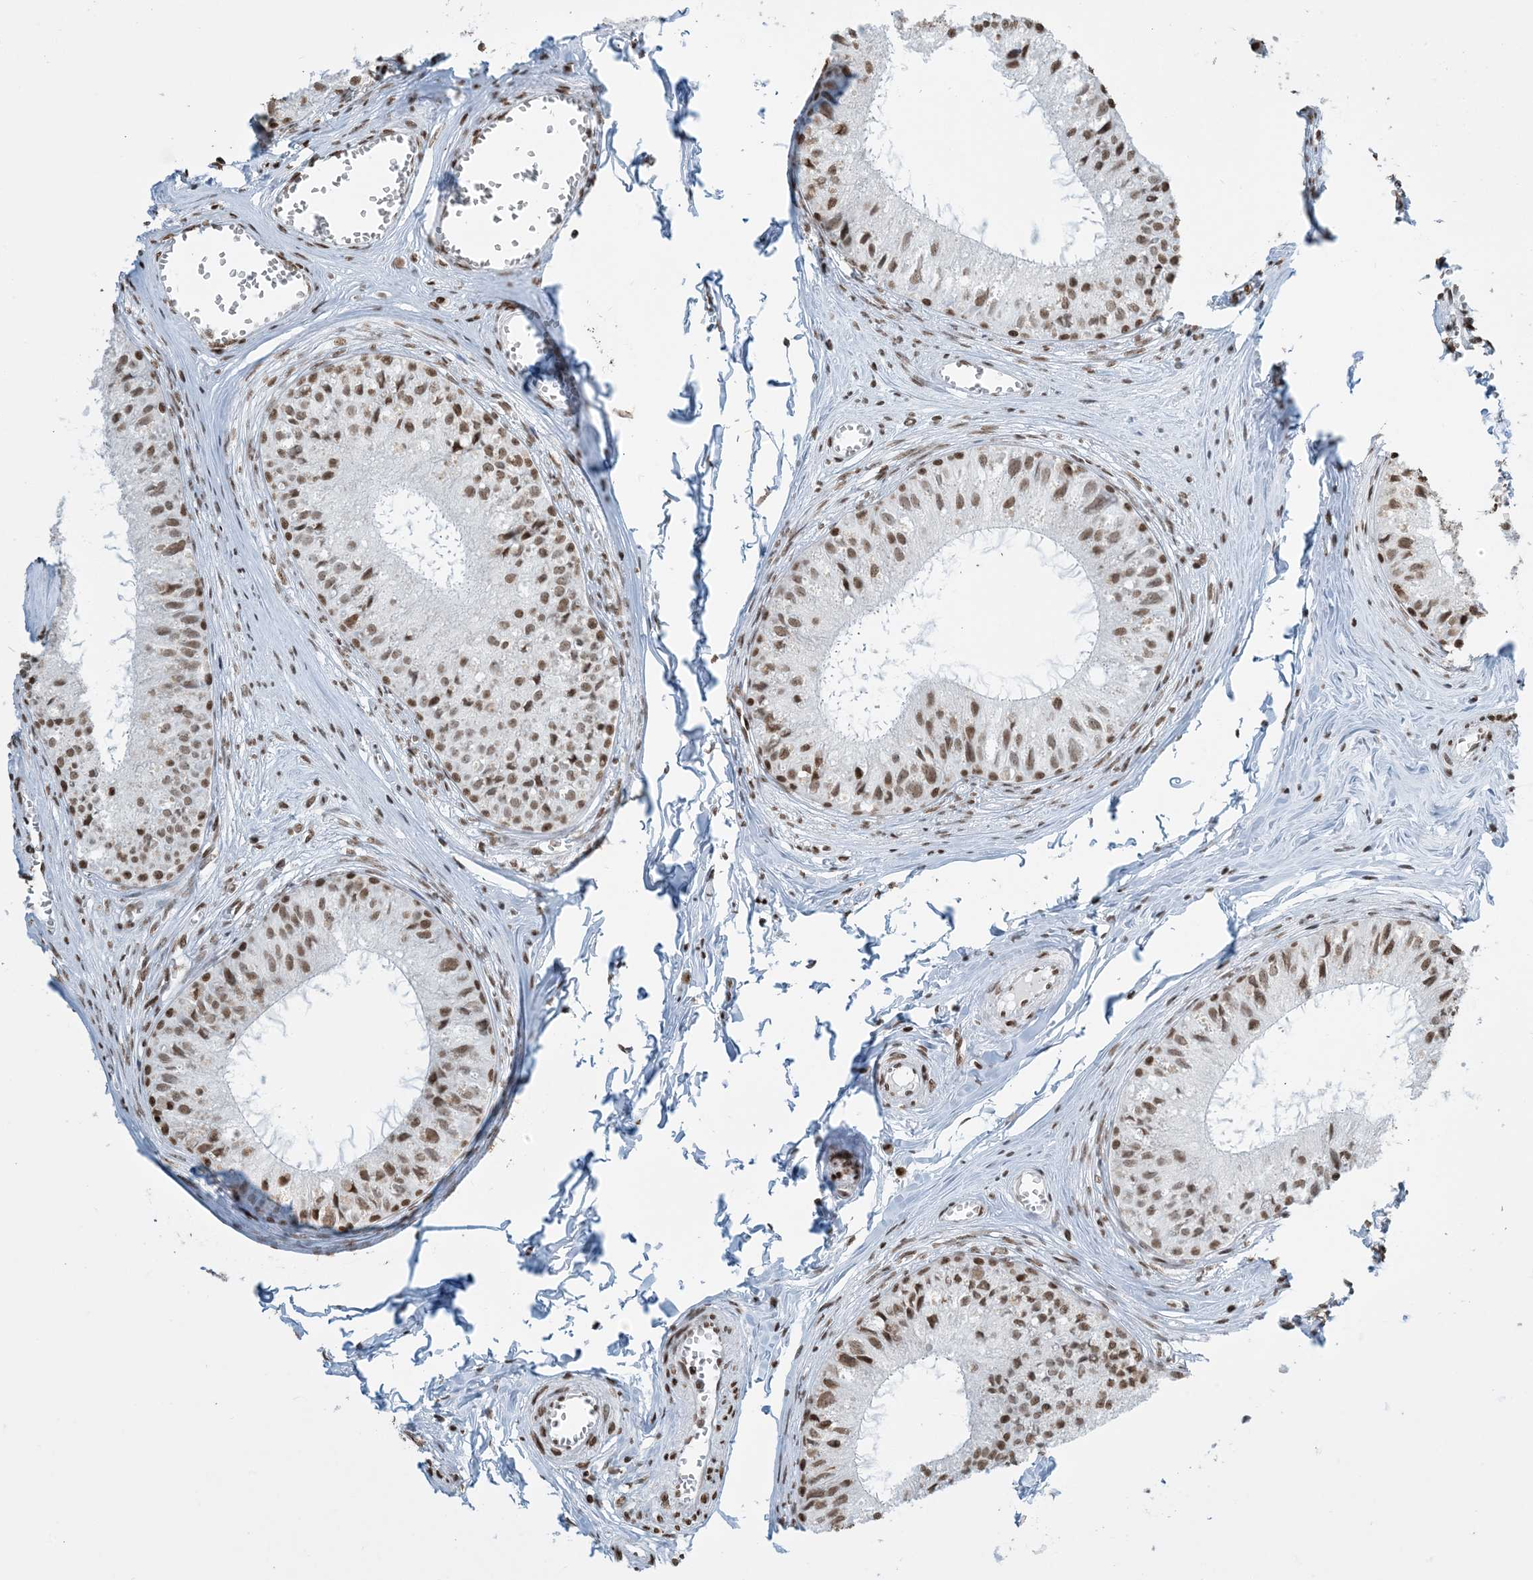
{"staining": {"intensity": "moderate", "quantity": ">75%", "location": "nuclear"}, "tissue": "epididymis", "cell_type": "Glandular cells", "image_type": "normal", "snomed": [{"axis": "morphology", "description": "Normal tissue, NOS"}, {"axis": "topography", "description": "Epididymis"}], "caption": "Protein staining reveals moderate nuclear expression in approximately >75% of glandular cells in unremarkable epididymis.", "gene": "H3", "patient": {"sex": "male", "age": 36}}